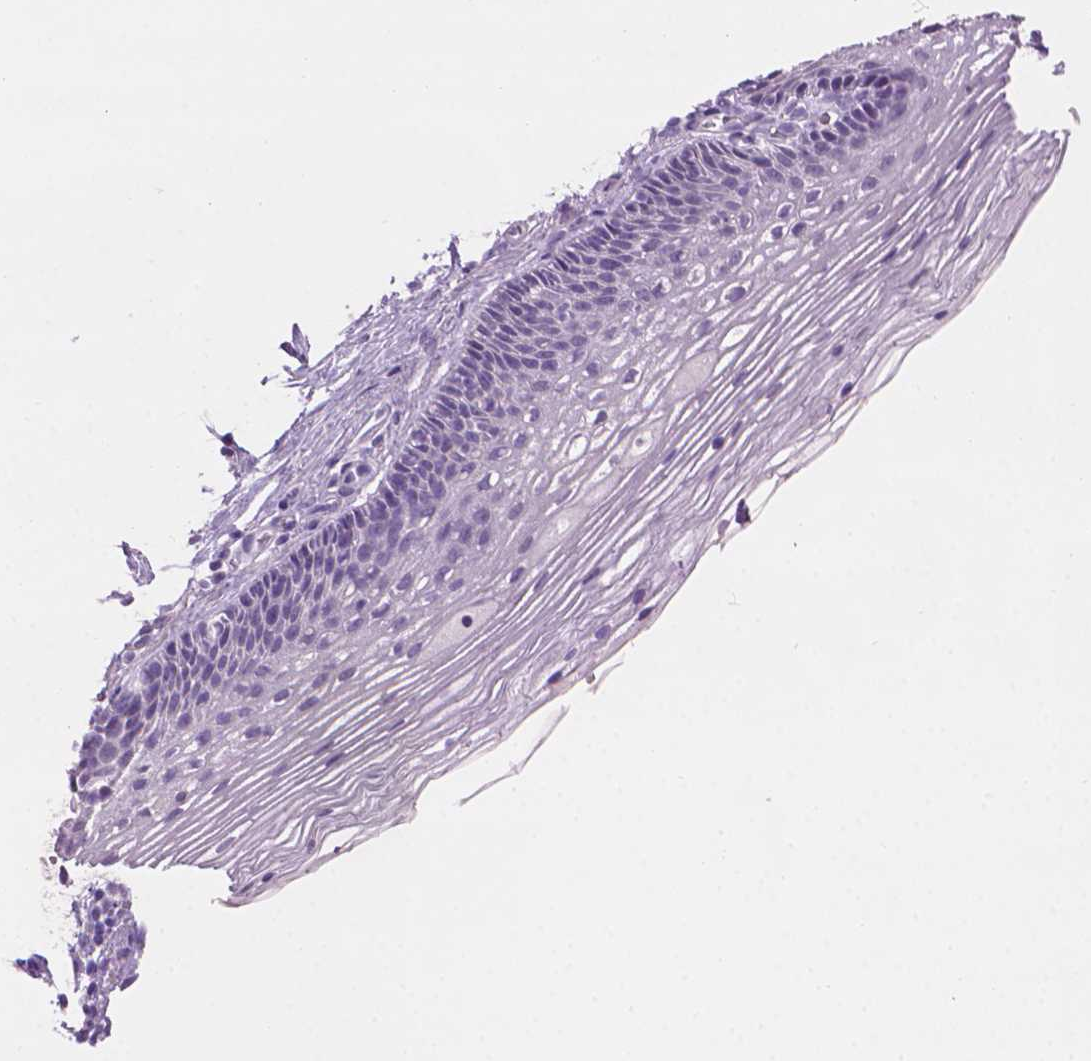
{"staining": {"intensity": "negative", "quantity": "none", "location": "none"}, "tissue": "cervix", "cell_type": "Glandular cells", "image_type": "normal", "snomed": [{"axis": "morphology", "description": "Normal tissue, NOS"}, {"axis": "topography", "description": "Cervix"}], "caption": "Human cervix stained for a protein using immunohistochemistry (IHC) demonstrates no positivity in glandular cells.", "gene": "MLANA", "patient": {"sex": "female", "age": 34}}